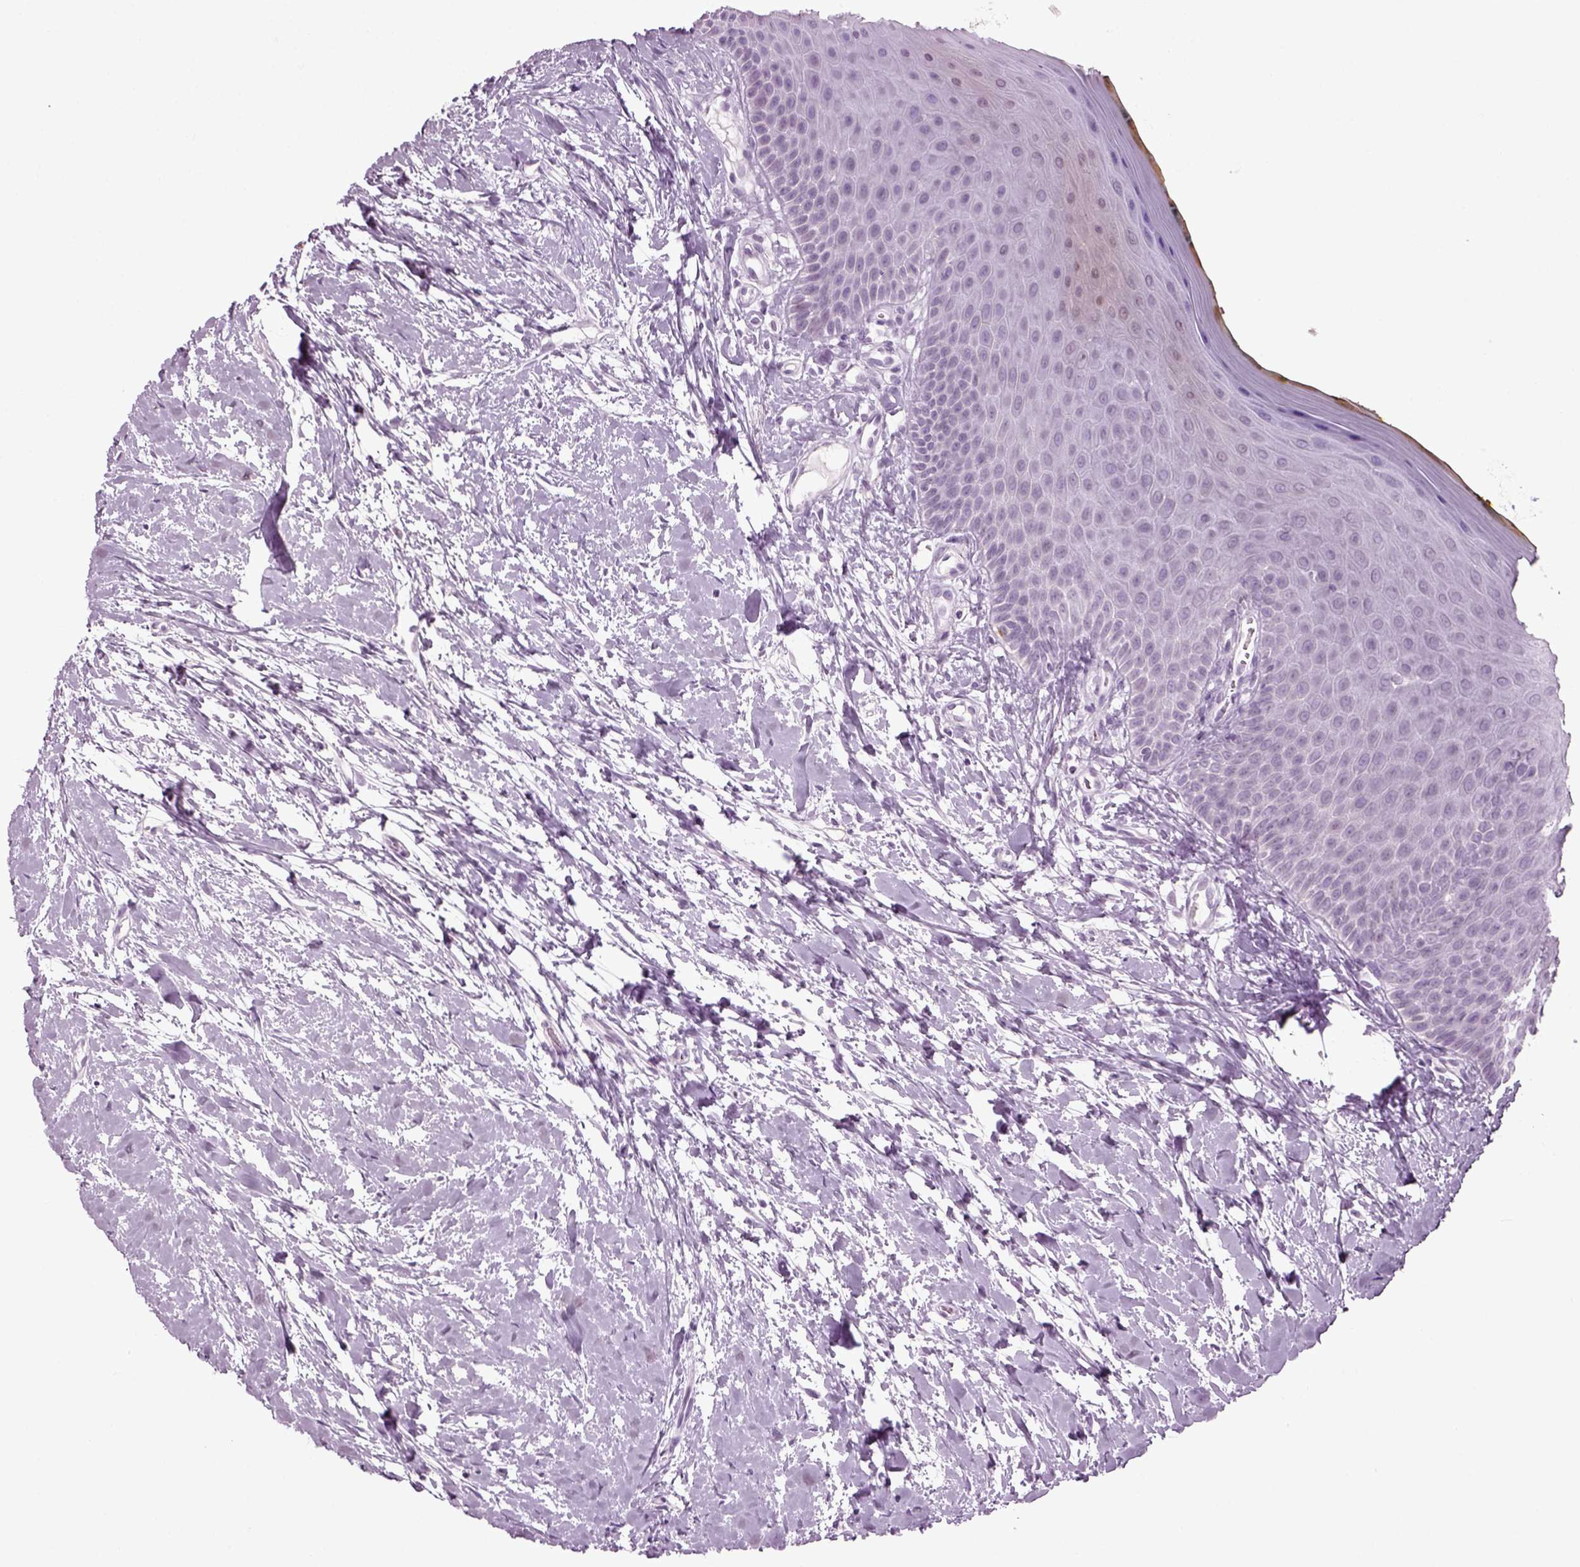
{"staining": {"intensity": "negative", "quantity": "none", "location": "none"}, "tissue": "oral mucosa", "cell_type": "Squamous epithelial cells", "image_type": "normal", "snomed": [{"axis": "morphology", "description": "Normal tissue, NOS"}, {"axis": "topography", "description": "Oral tissue"}], "caption": "Immunohistochemical staining of unremarkable human oral mucosa displays no significant expression in squamous epithelial cells.", "gene": "ZC2HC1C", "patient": {"sex": "female", "age": 43}}